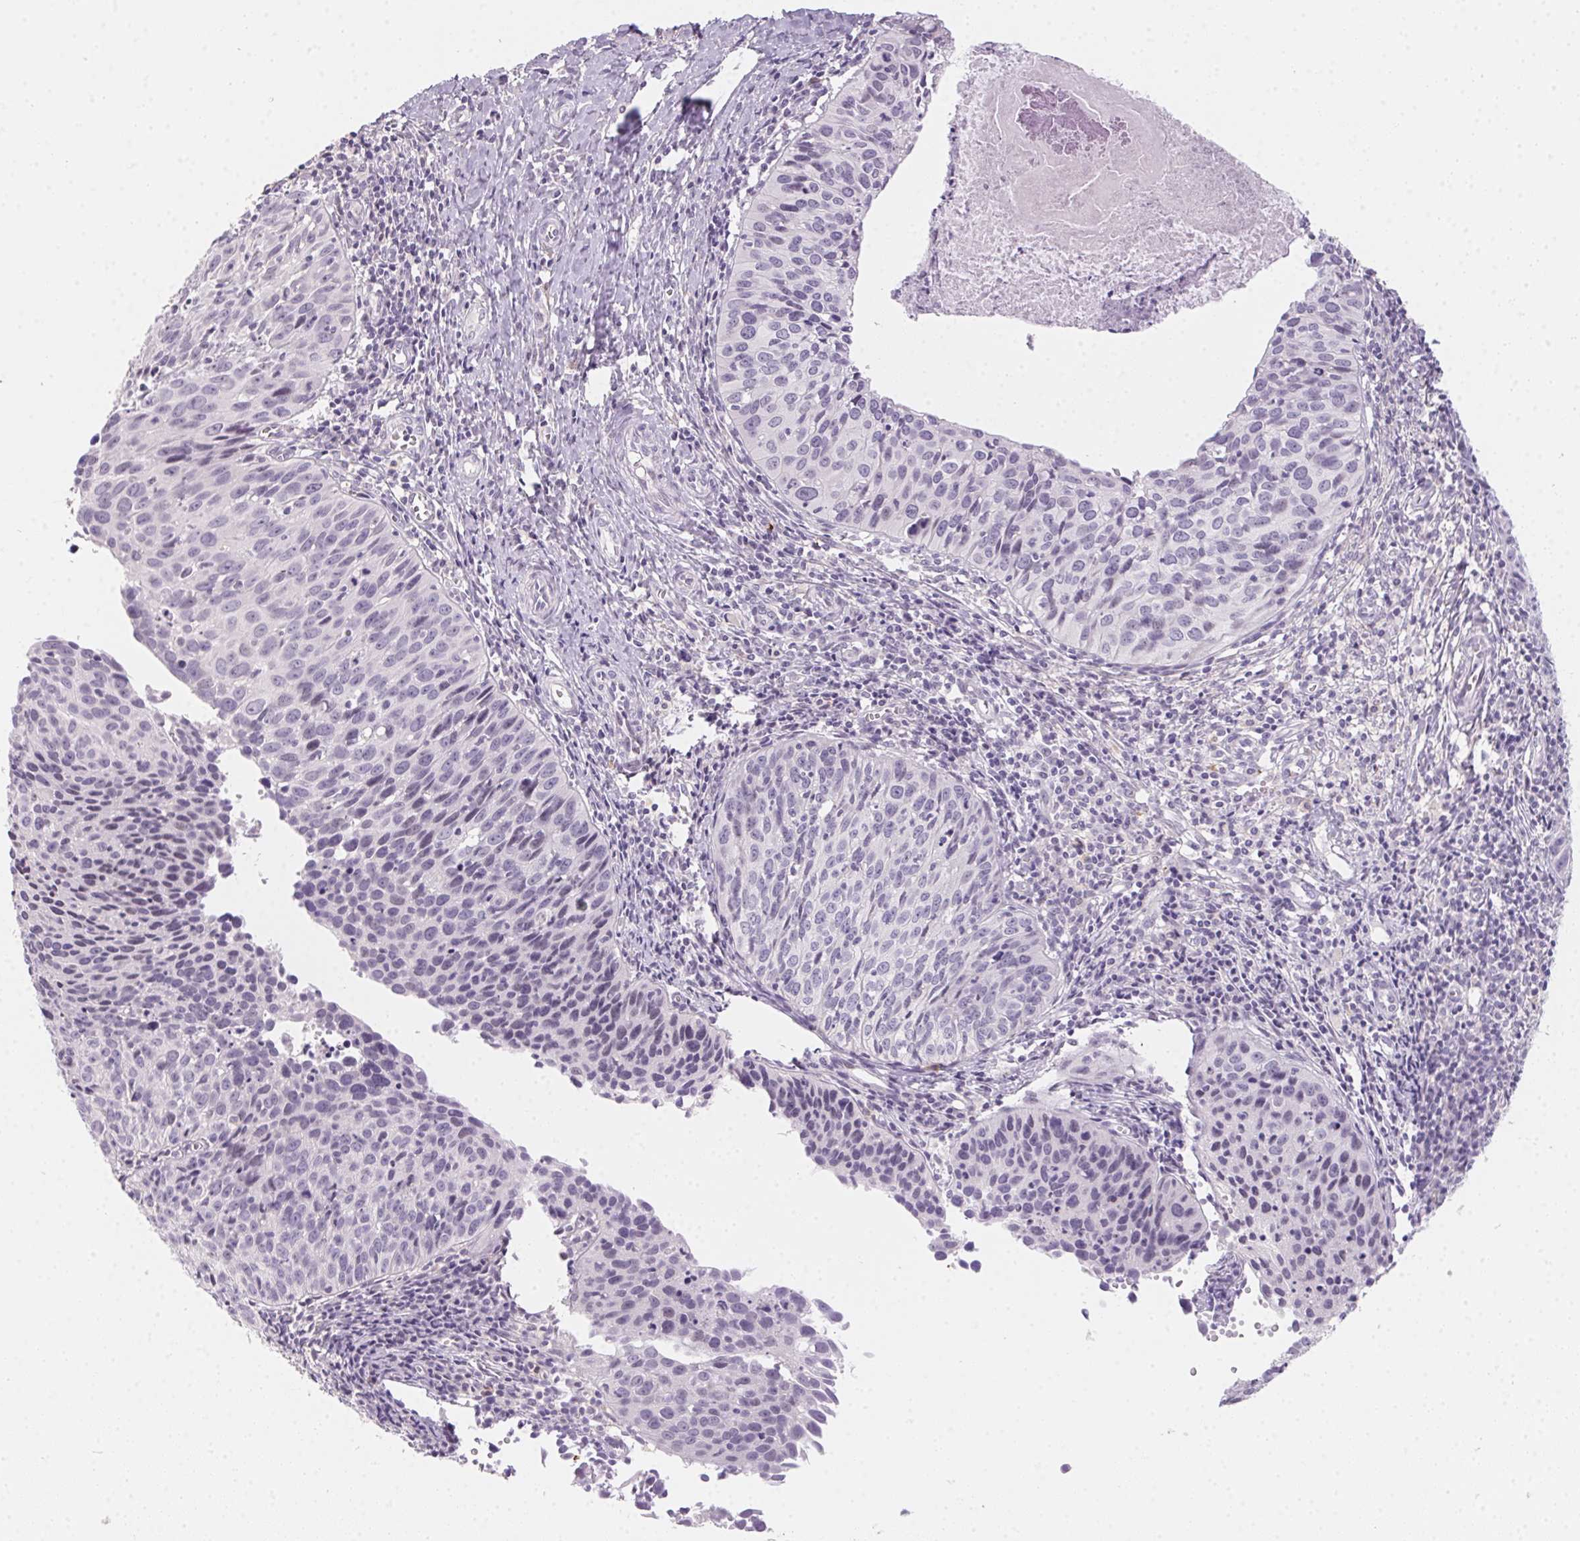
{"staining": {"intensity": "negative", "quantity": "none", "location": "none"}, "tissue": "cervical cancer", "cell_type": "Tumor cells", "image_type": "cancer", "snomed": [{"axis": "morphology", "description": "Squamous cell carcinoma, NOS"}, {"axis": "topography", "description": "Cervix"}], "caption": "The immunohistochemistry (IHC) photomicrograph has no significant expression in tumor cells of cervical cancer (squamous cell carcinoma) tissue.", "gene": "MORC1", "patient": {"sex": "female", "age": 31}}